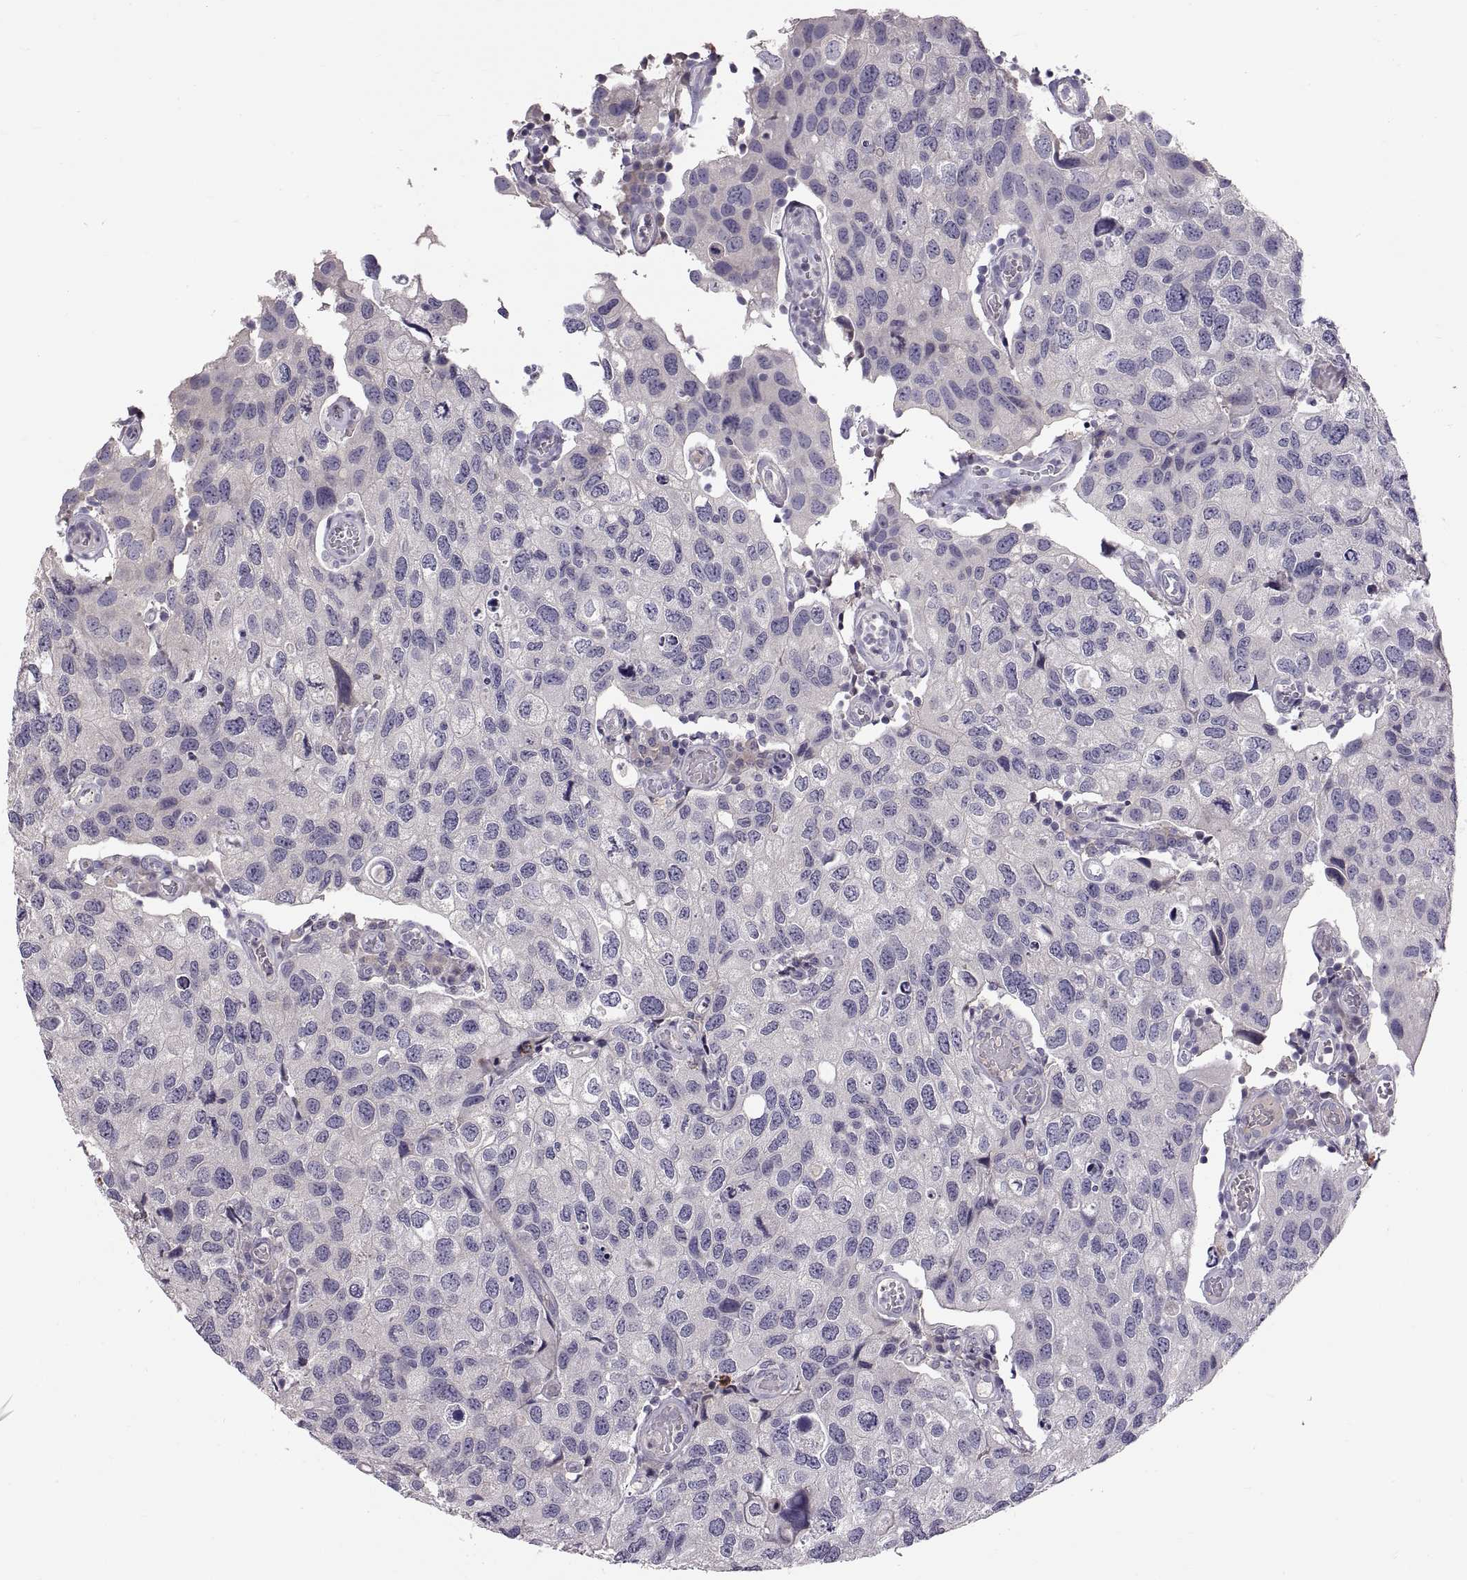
{"staining": {"intensity": "negative", "quantity": "none", "location": "none"}, "tissue": "urothelial cancer", "cell_type": "Tumor cells", "image_type": "cancer", "snomed": [{"axis": "morphology", "description": "Urothelial carcinoma, High grade"}, {"axis": "topography", "description": "Urinary bladder"}], "caption": "The immunohistochemistry (IHC) micrograph has no significant staining in tumor cells of urothelial cancer tissue. (DAB immunohistochemistry with hematoxylin counter stain).", "gene": "WFDC8", "patient": {"sex": "male", "age": 79}}